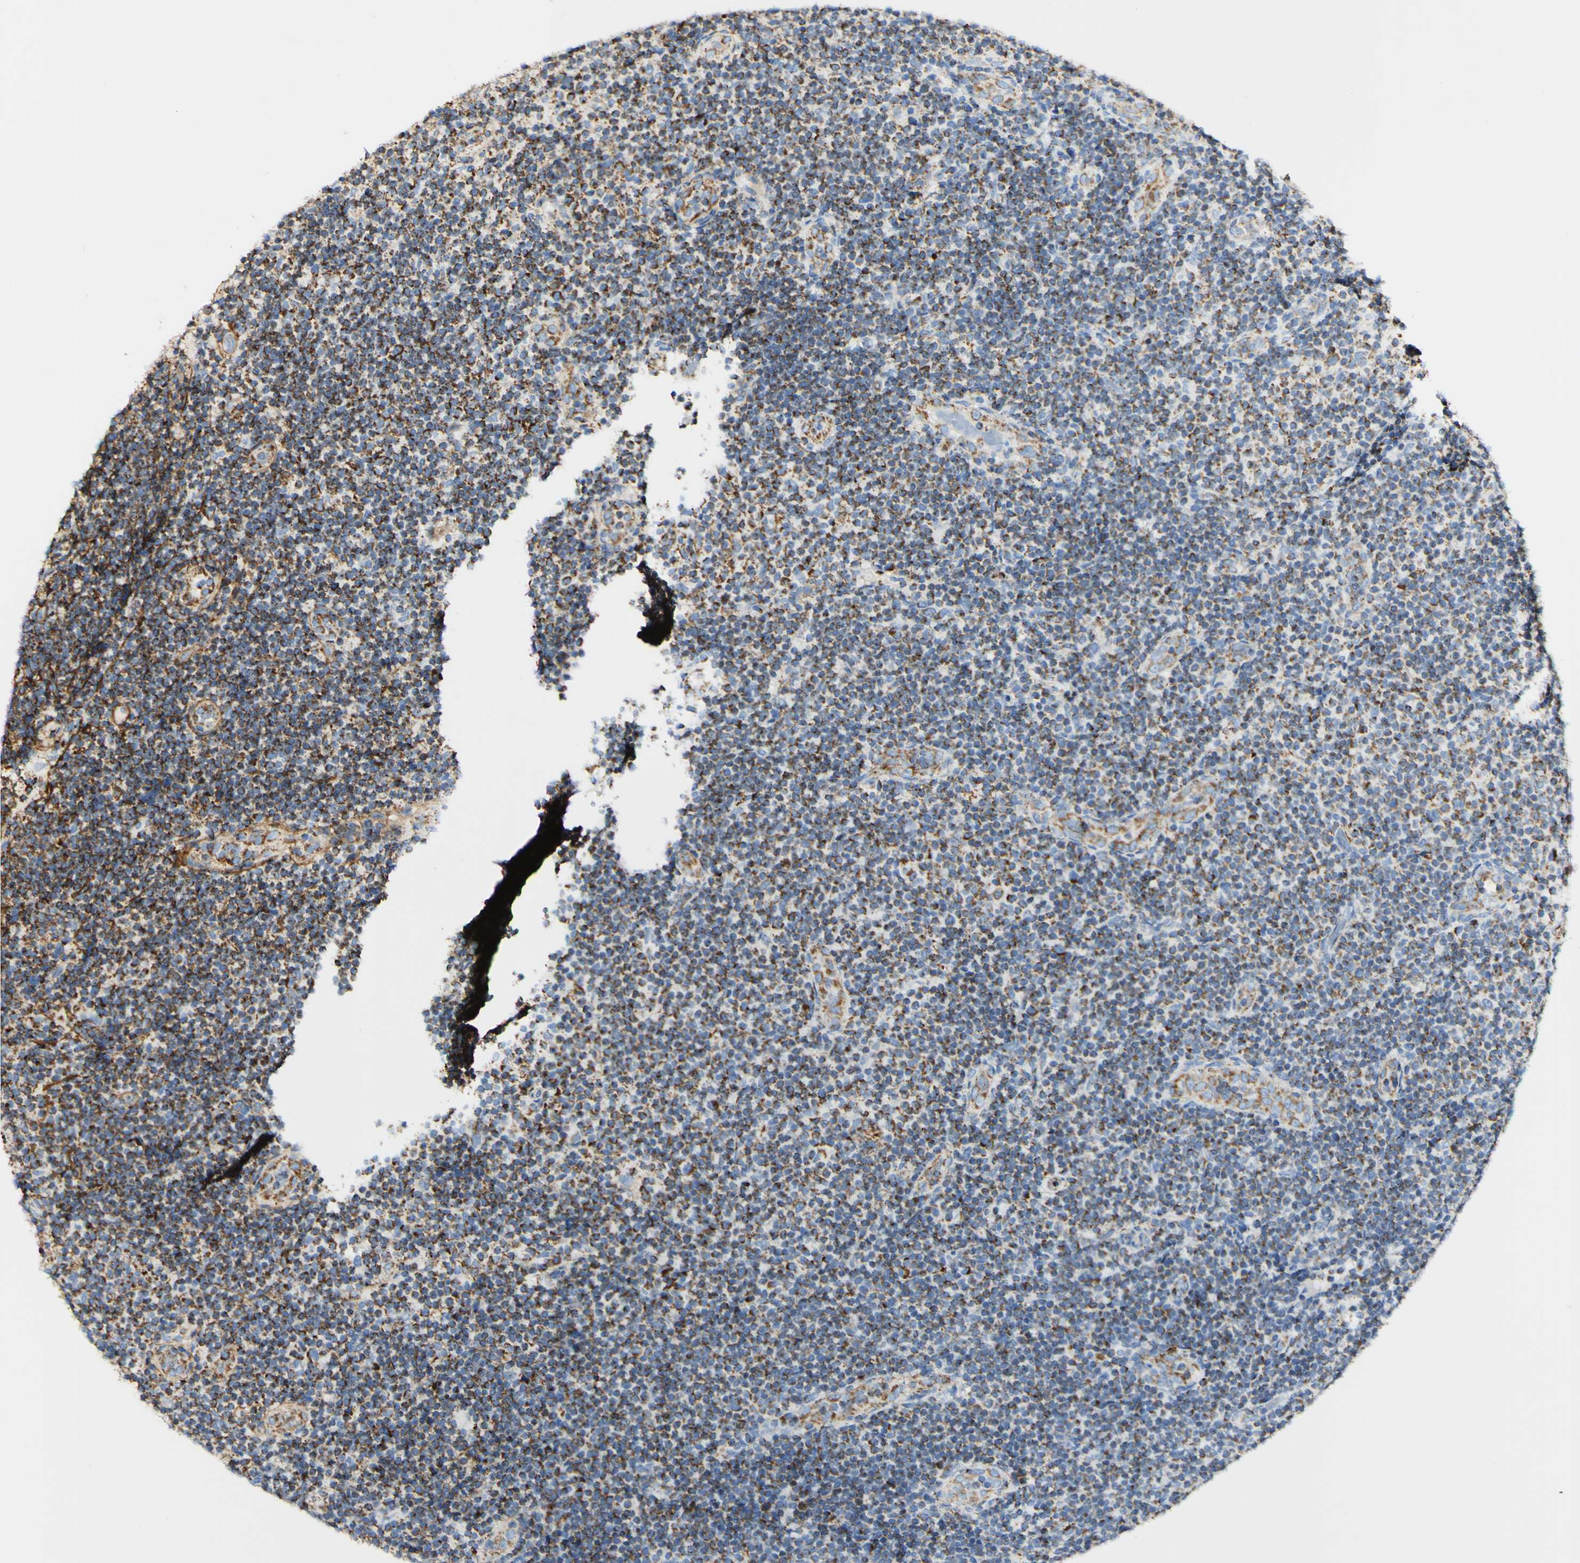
{"staining": {"intensity": "strong", "quantity": "25%-75%", "location": "cytoplasmic/membranous"}, "tissue": "lymphoma", "cell_type": "Tumor cells", "image_type": "cancer", "snomed": [{"axis": "morphology", "description": "Malignant lymphoma, non-Hodgkin's type, Low grade"}, {"axis": "topography", "description": "Lymph node"}], "caption": "The photomicrograph displays immunohistochemical staining of lymphoma. There is strong cytoplasmic/membranous expression is seen in approximately 25%-75% of tumor cells.", "gene": "OXCT1", "patient": {"sex": "male", "age": 83}}